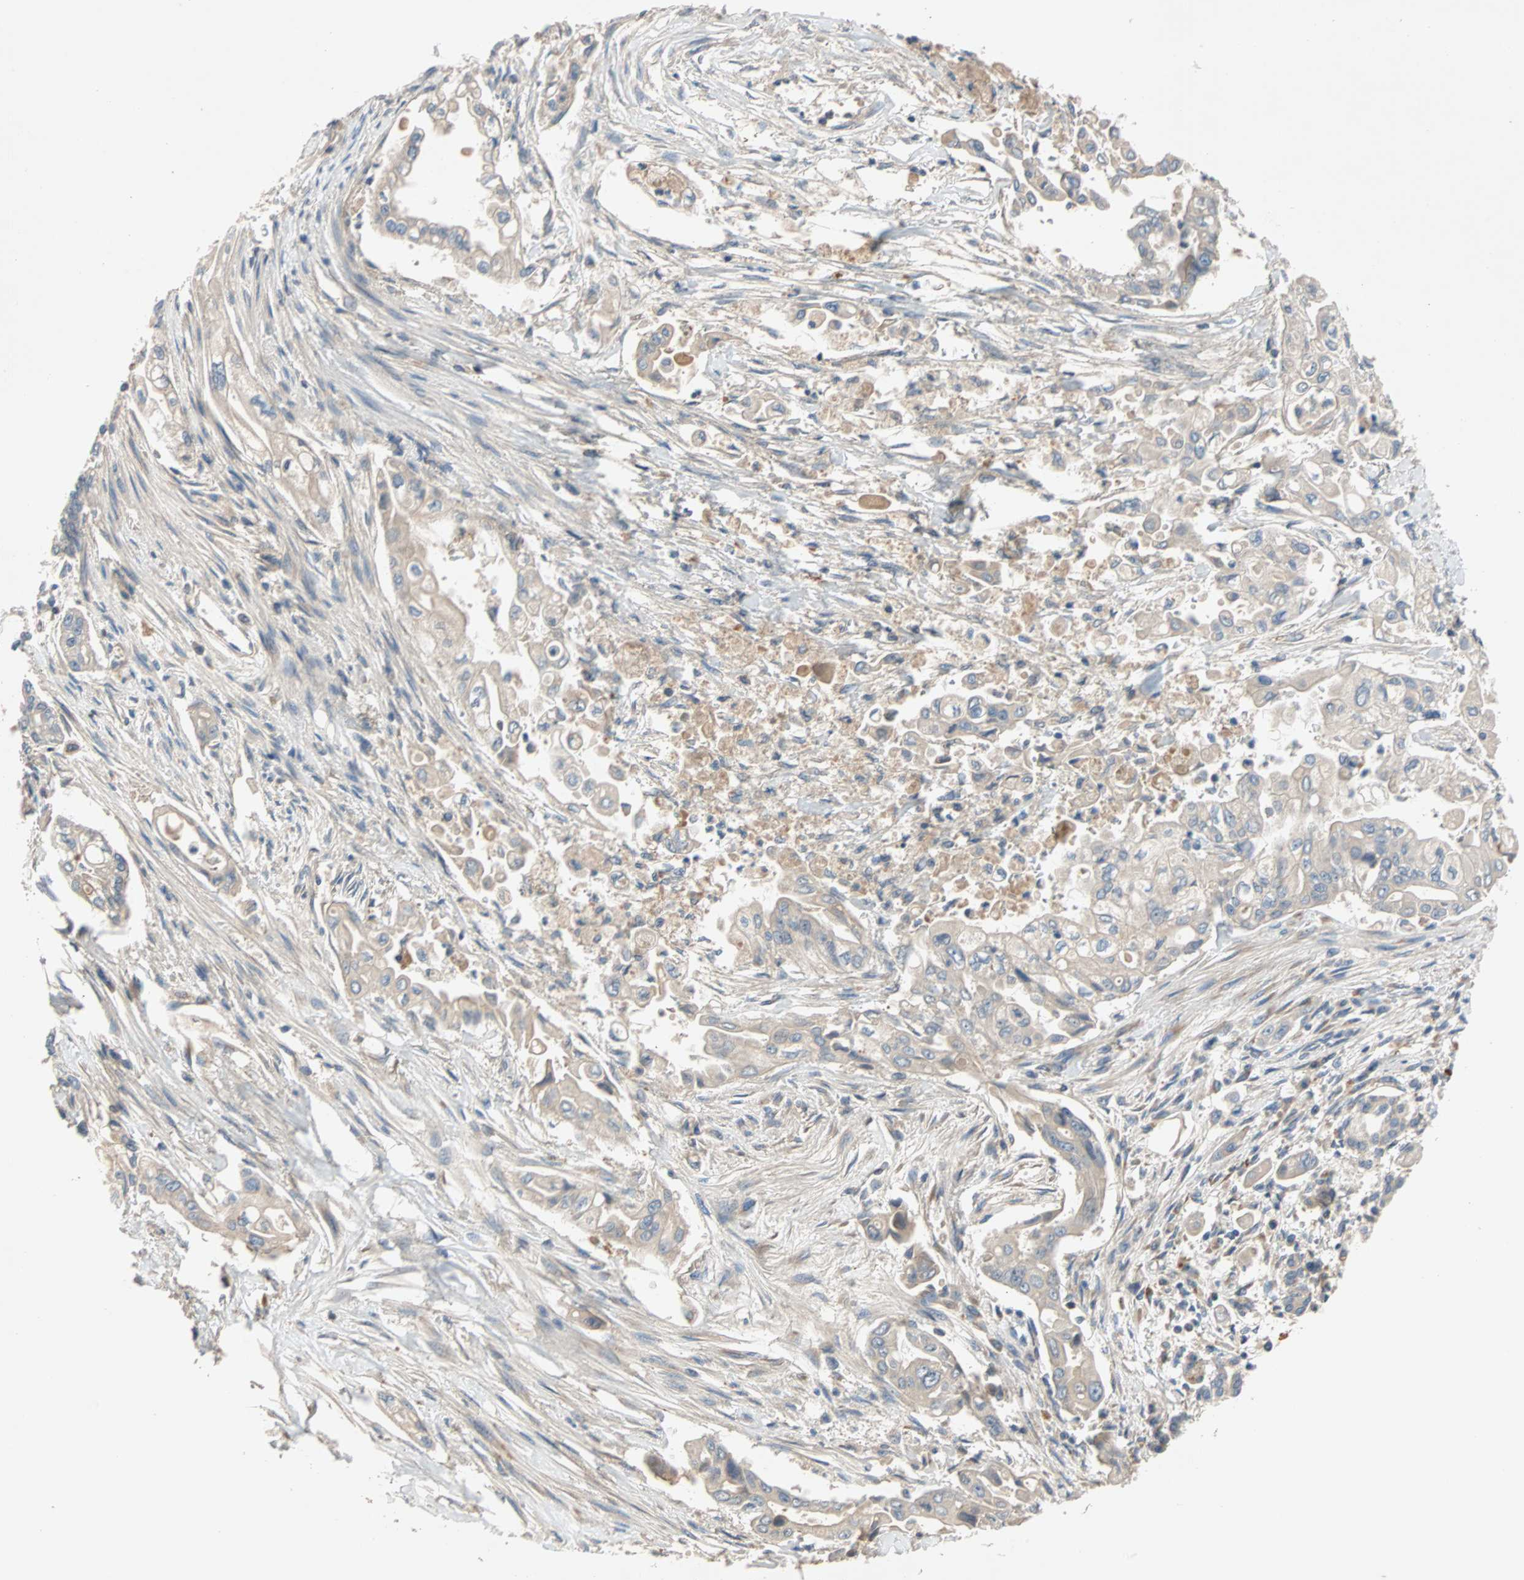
{"staining": {"intensity": "strong", "quantity": "25%-75%", "location": "cytoplasmic/membranous"}, "tissue": "pancreatic cancer", "cell_type": "Tumor cells", "image_type": "cancer", "snomed": [{"axis": "morphology", "description": "Normal tissue, NOS"}, {"axis": "topography", "description": "Pancreas"}], "caption": "A brown stain labels strong cytoplasmic/membranous expression of a protein in pancreatic cancer tumor cells.", "gene": "MAP4K1", "patient": {"sex": "male", "age": 42}}